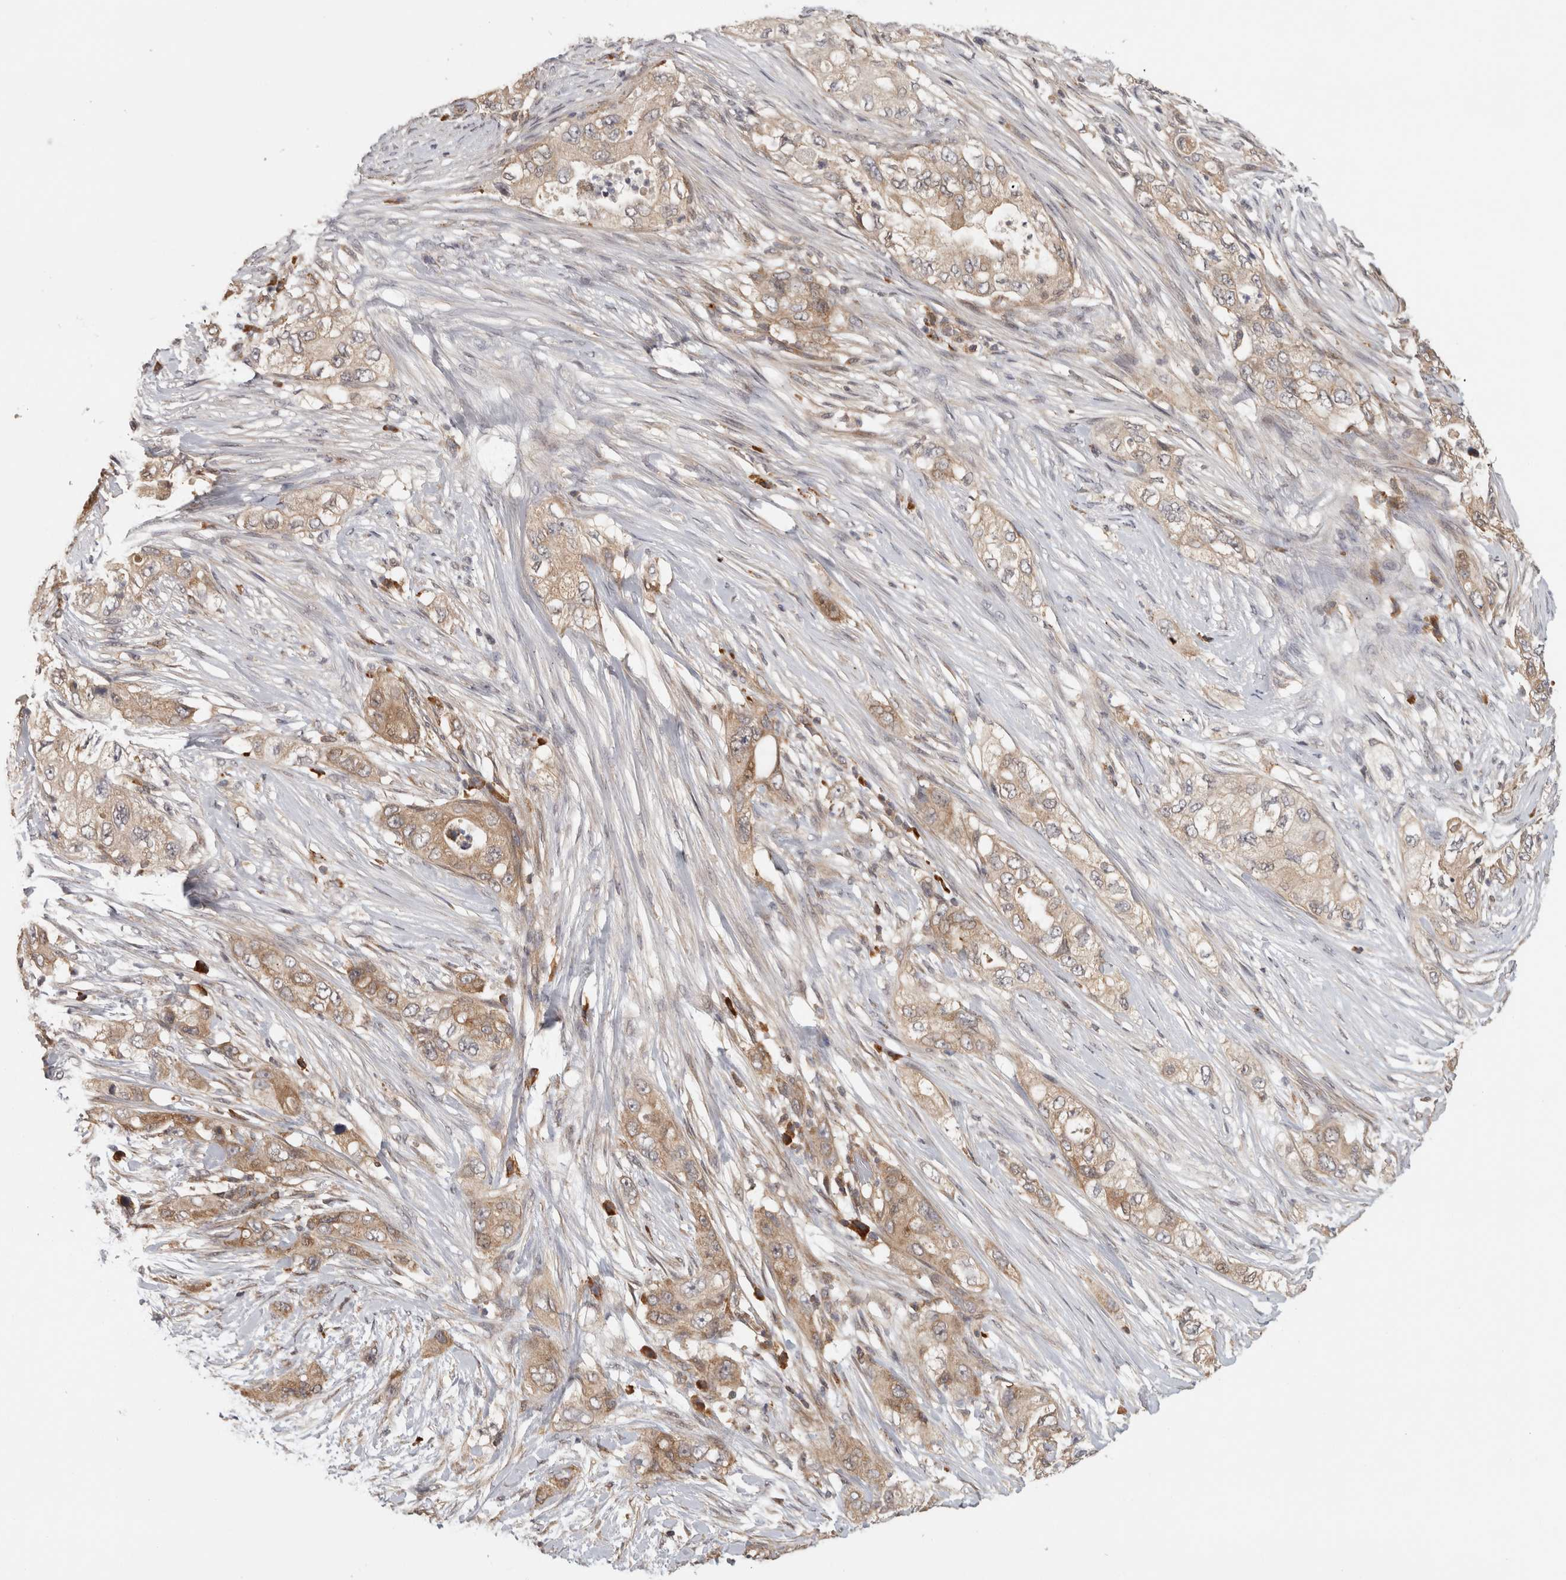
{"staining": {"intensity": "weak", "quantity": ">75%", "location": "cytoplasmic/membranous"}, "tissue": "pancreatic cancer", "cell_type": "Tumor cells", "image_type": "cancer", "snomed": [{"axis": "morphology", "description": "Adenocarcinoma, NOS"}, {"axis": "topography", "description": "Pancreas"}], "caption": "The histopathology image shows immunohistochemical staining of adenocarcinoma (pancreatic). There is weak cytoplasmic/membranous positivity is identified in about >75% of tumor cells.", "gene": "ACAT2", "patient": {"sex": "female", "age": 73}}